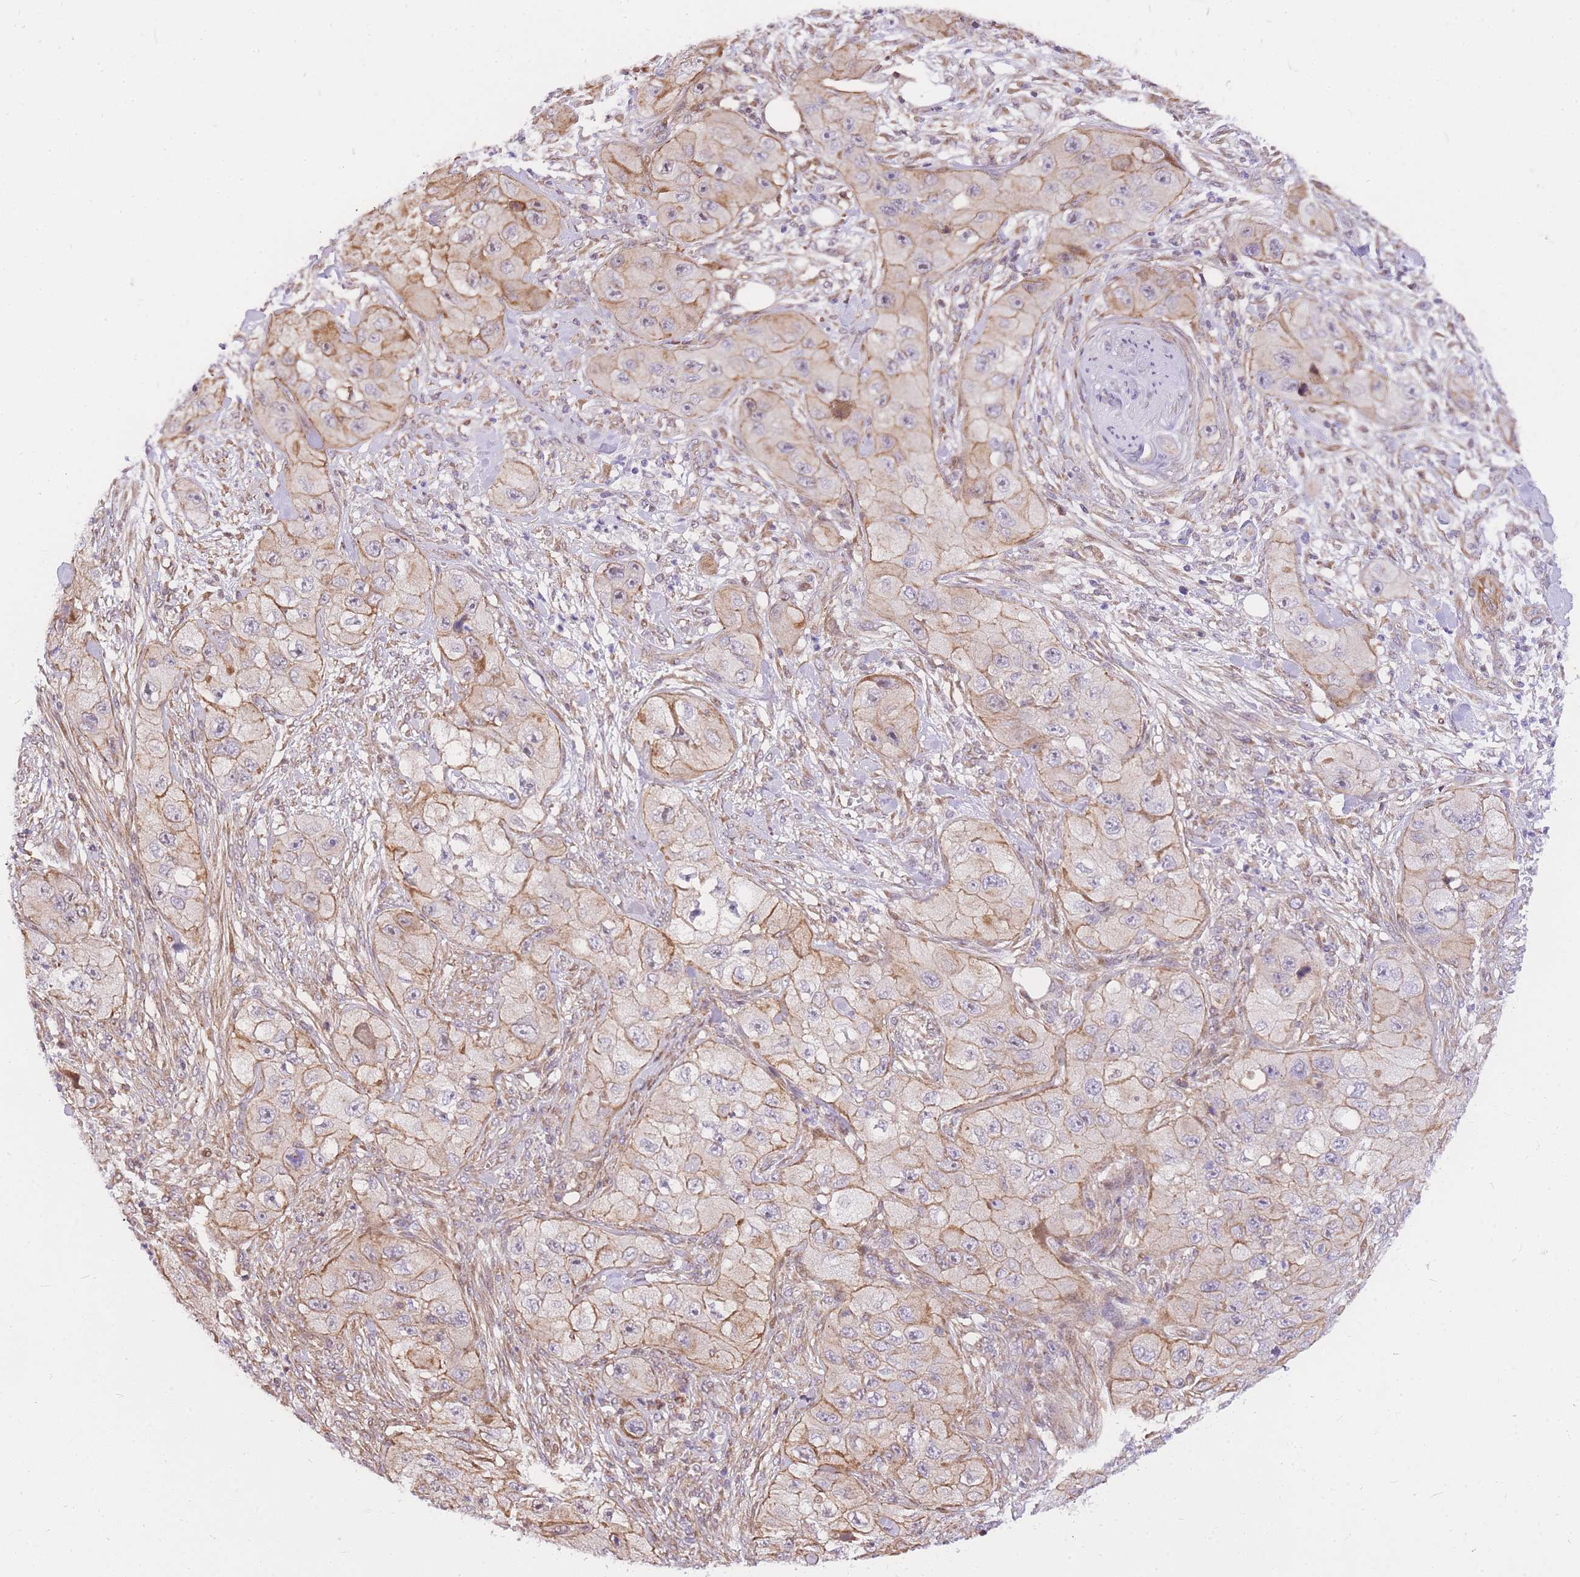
{"staining": {"intensity": "moderate", "quantity": "25%-75%", "location": "cytoplasmic/membranous"}, "tissue": "skin cancer", "cell_type": "Tumor cells", "image_type": "cancer", "snomed": [{"axis": "morphology", "description": "Squamous cell carcinoma, NOS"}, {"axis": "topography", "description": "Skin"}, {"axis": "topography", "description": "Subcutis"}], "caption": "Immunohistochemistry of skin cancer (squamous cell carcinoma) exhibits medium levels of moderate cytoplasmic/membranous expression in about 25%-75% of tumor cells.", "gene": "S100PBP", "patient": {"sex": "male", "age": 73}}